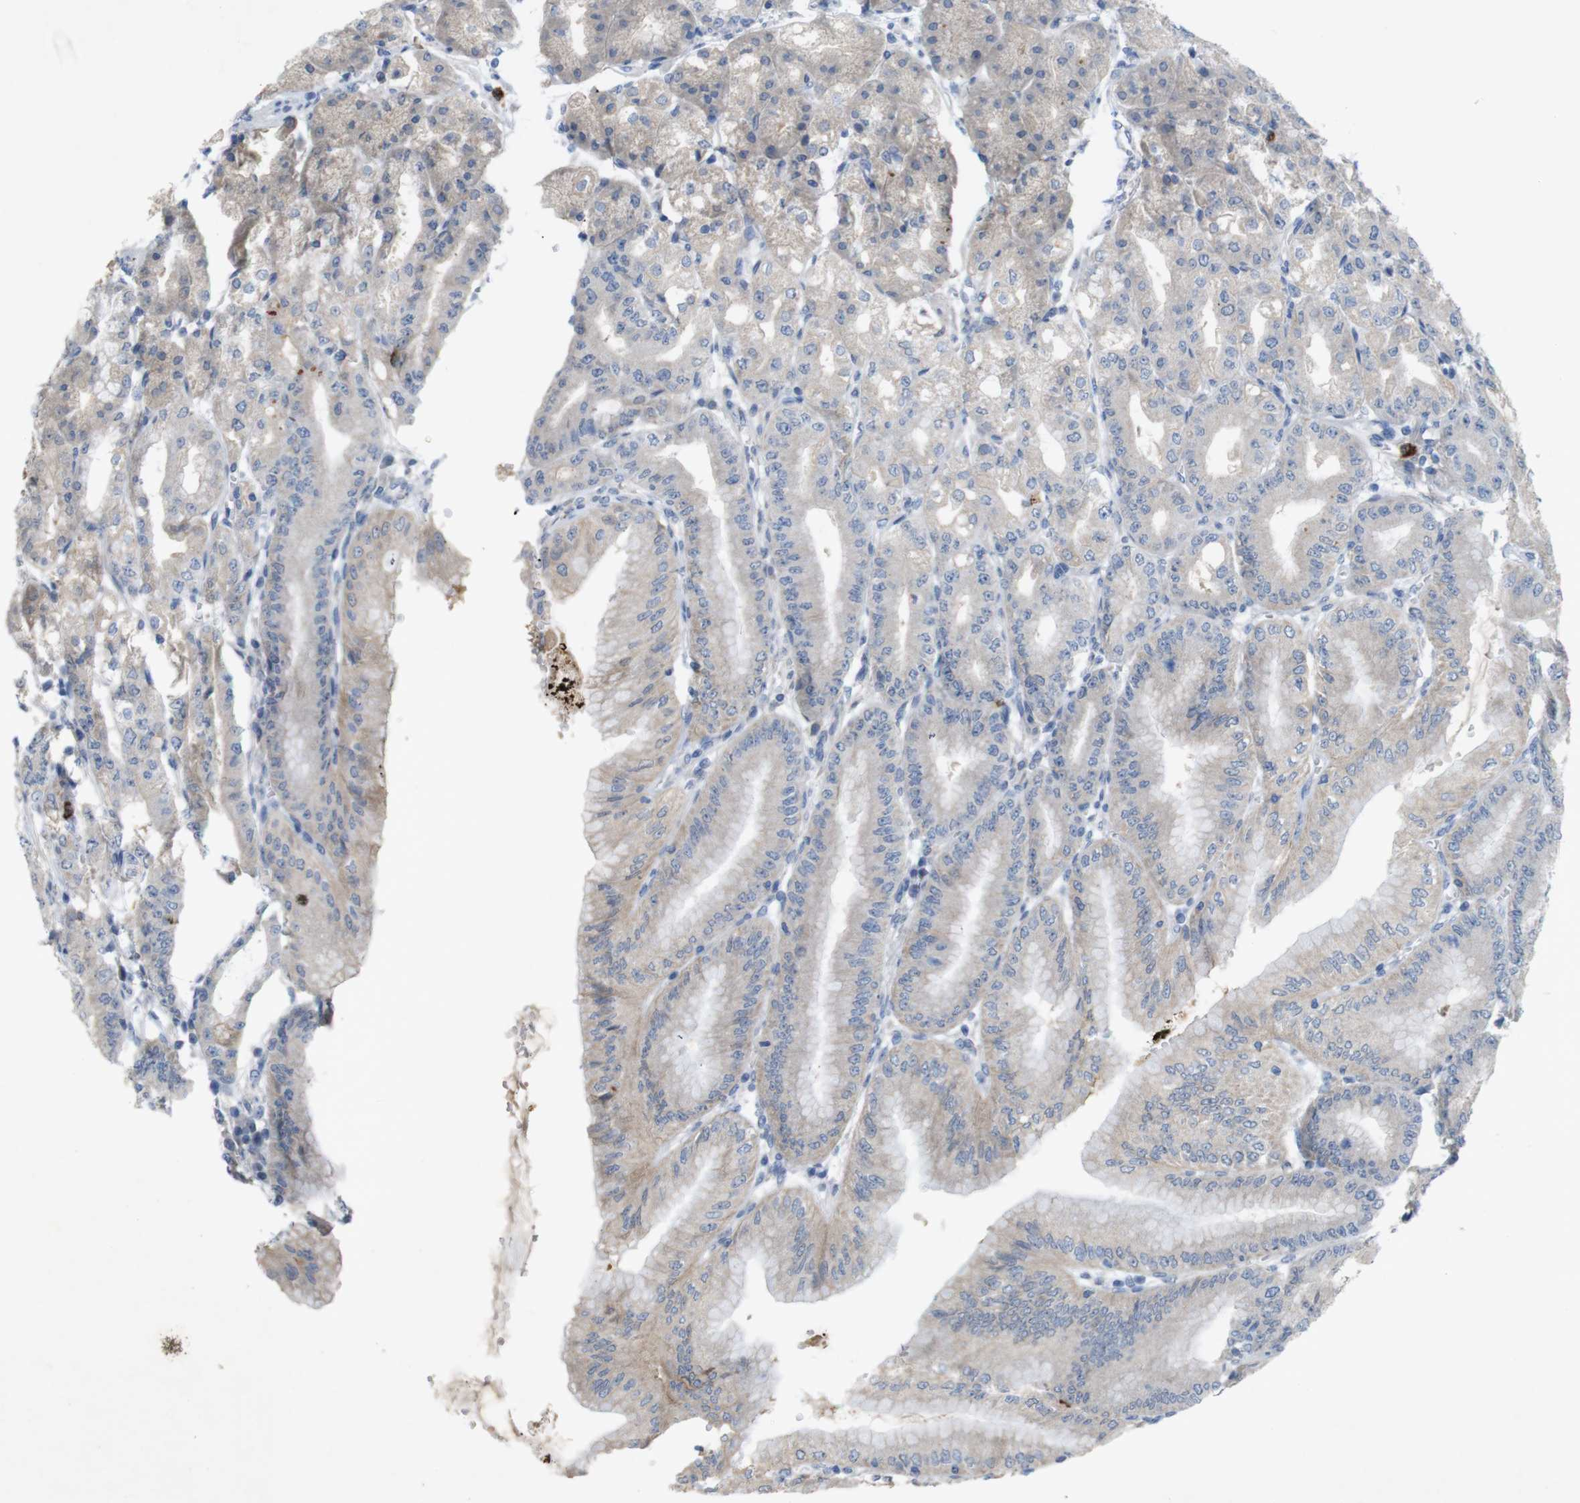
{"staining": {"intensity": "weak", "quantity": "25%-75%", "location": "cytoplasmic/membranous"}, "tissue": "stomach", "cell_type": "Glandular cells", "image_type": "normal", "snomed": [{"axis": "morphology", "description": "Normal tissue, NOS"}, {"axis": "topography", "description": "Stomach, lower"}], "caption": "Weak cytoplasmic/membranous staining is appreciated in approximately 25%-75% of glandular cells in unremarkable stomach.", "gene": "TSPAN14", "patient": {"sex": "male", "age": 71}}